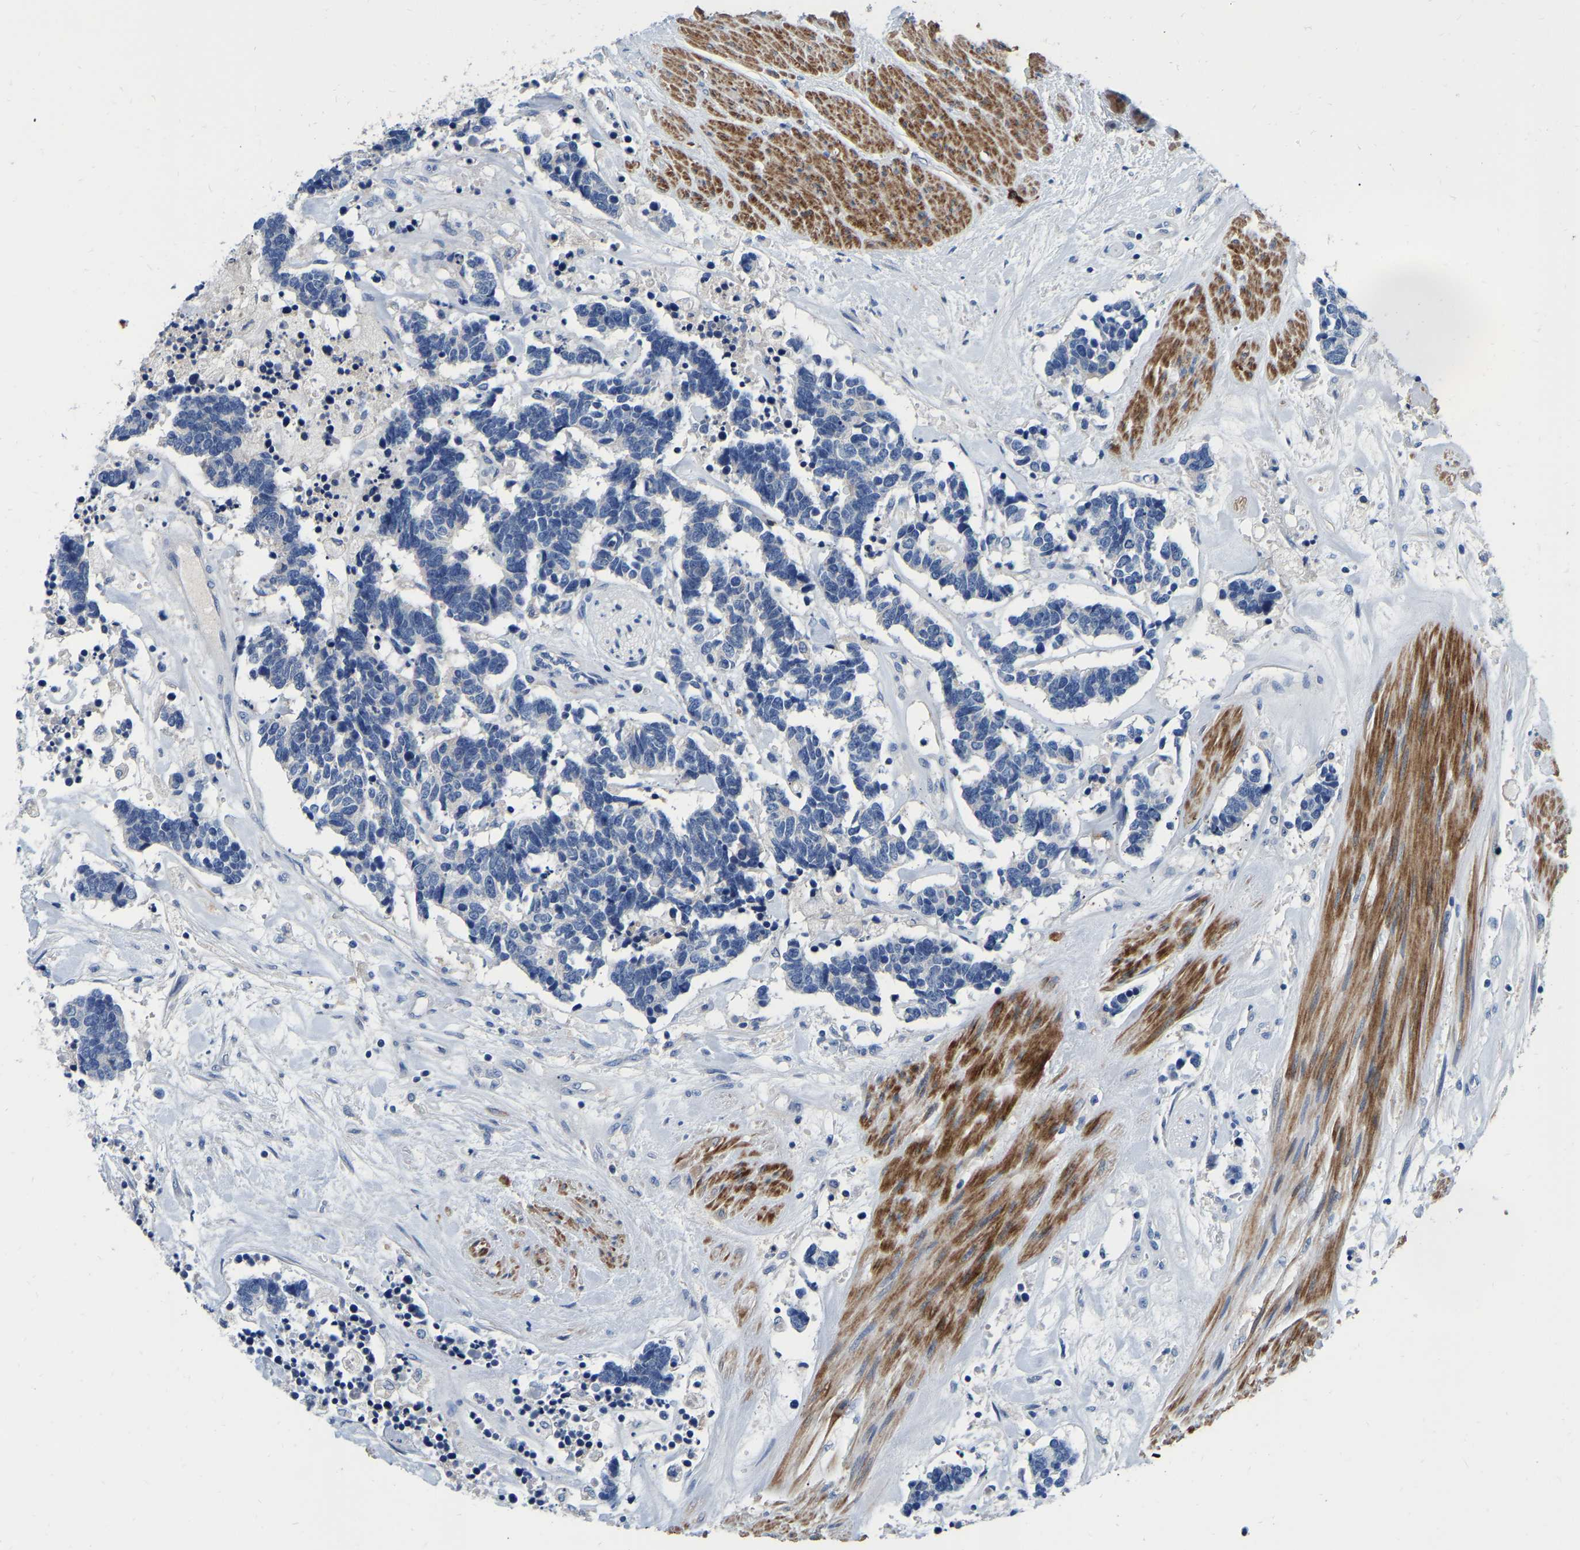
{"staining": {"intensity": "negative", "quantity": "none", "location": "none"}, "tissue": "carcinoid", "cell_type": "Tumor cells", "image_type": "cancer", "snomed": [{"axis": "morphology", "description": "Carcinoma, NOS"}, {"axis": "morphology", "description": "Carcinoid, malignant, NOS"}, {"axis": "topography", "description": "Urinary bladder"}], "caption": "A high-resolution histopathology image shows IHC staining of malignant carcinoid, which displays no significant positivity in tumor cells. (DAB IHC with hematoxylin counter stain).", "gene": "RAB27B", "patient": {"sex": "male", "age": 57}}